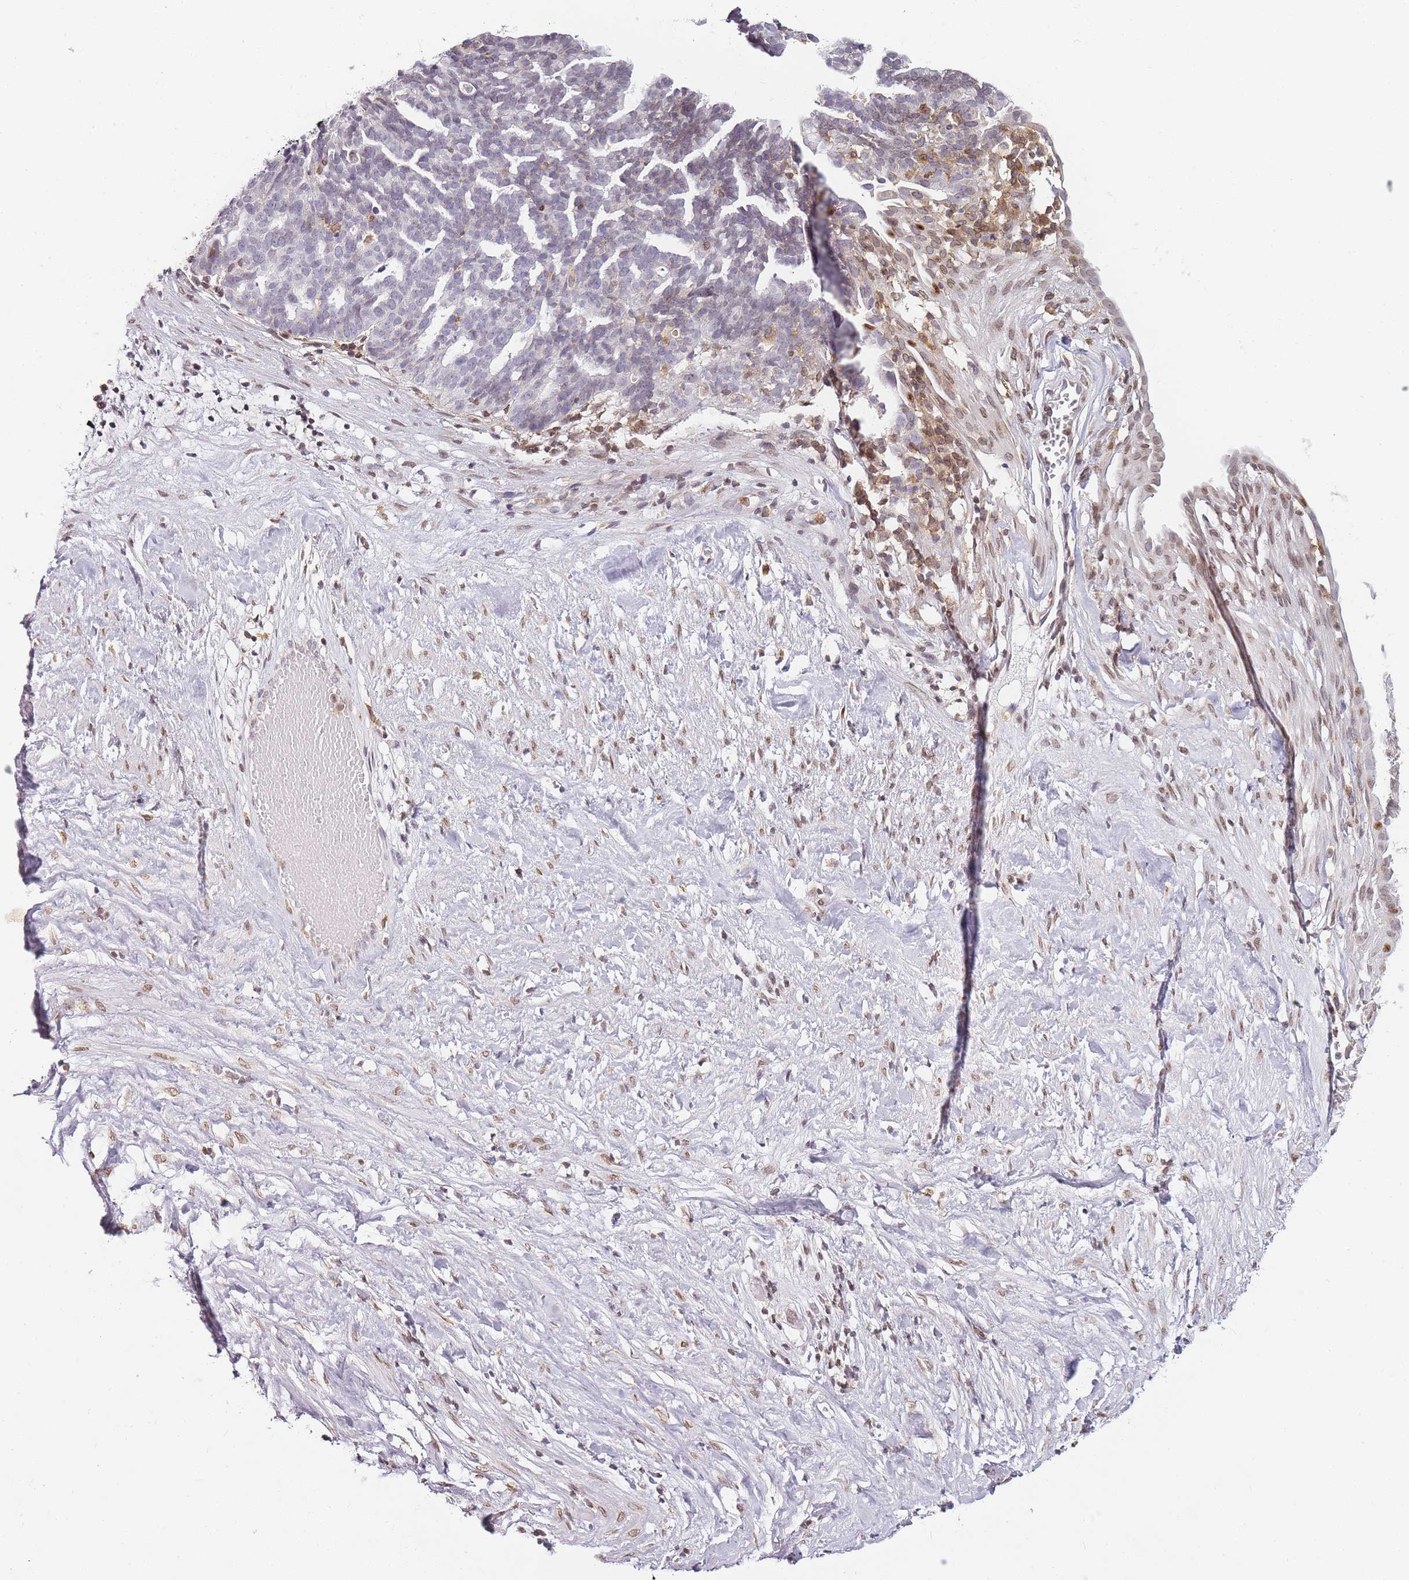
{"staining": {"intensity": "negative", "quantity": "none", "location": "none"}, "tissue": "ovarian cancer", "cell_type": "Tumor cells", "image_type": "cancer", "snomed": [{"axis": "morphology", "description": "Cystadenocarcinoma, serous, NOS"}, {"axis": "topography", "description": "Ovary"}], "caption": "Ovarian cancer (serous cystadenocarcinoma) was stained to show a protein in brown. There is no significant staining in tumor cells. (Immunohistochemistry, brightfield microscopy, high magnification).", "gene": "JAKMIP1", "patient": {"sex": "female", "age": 59}}